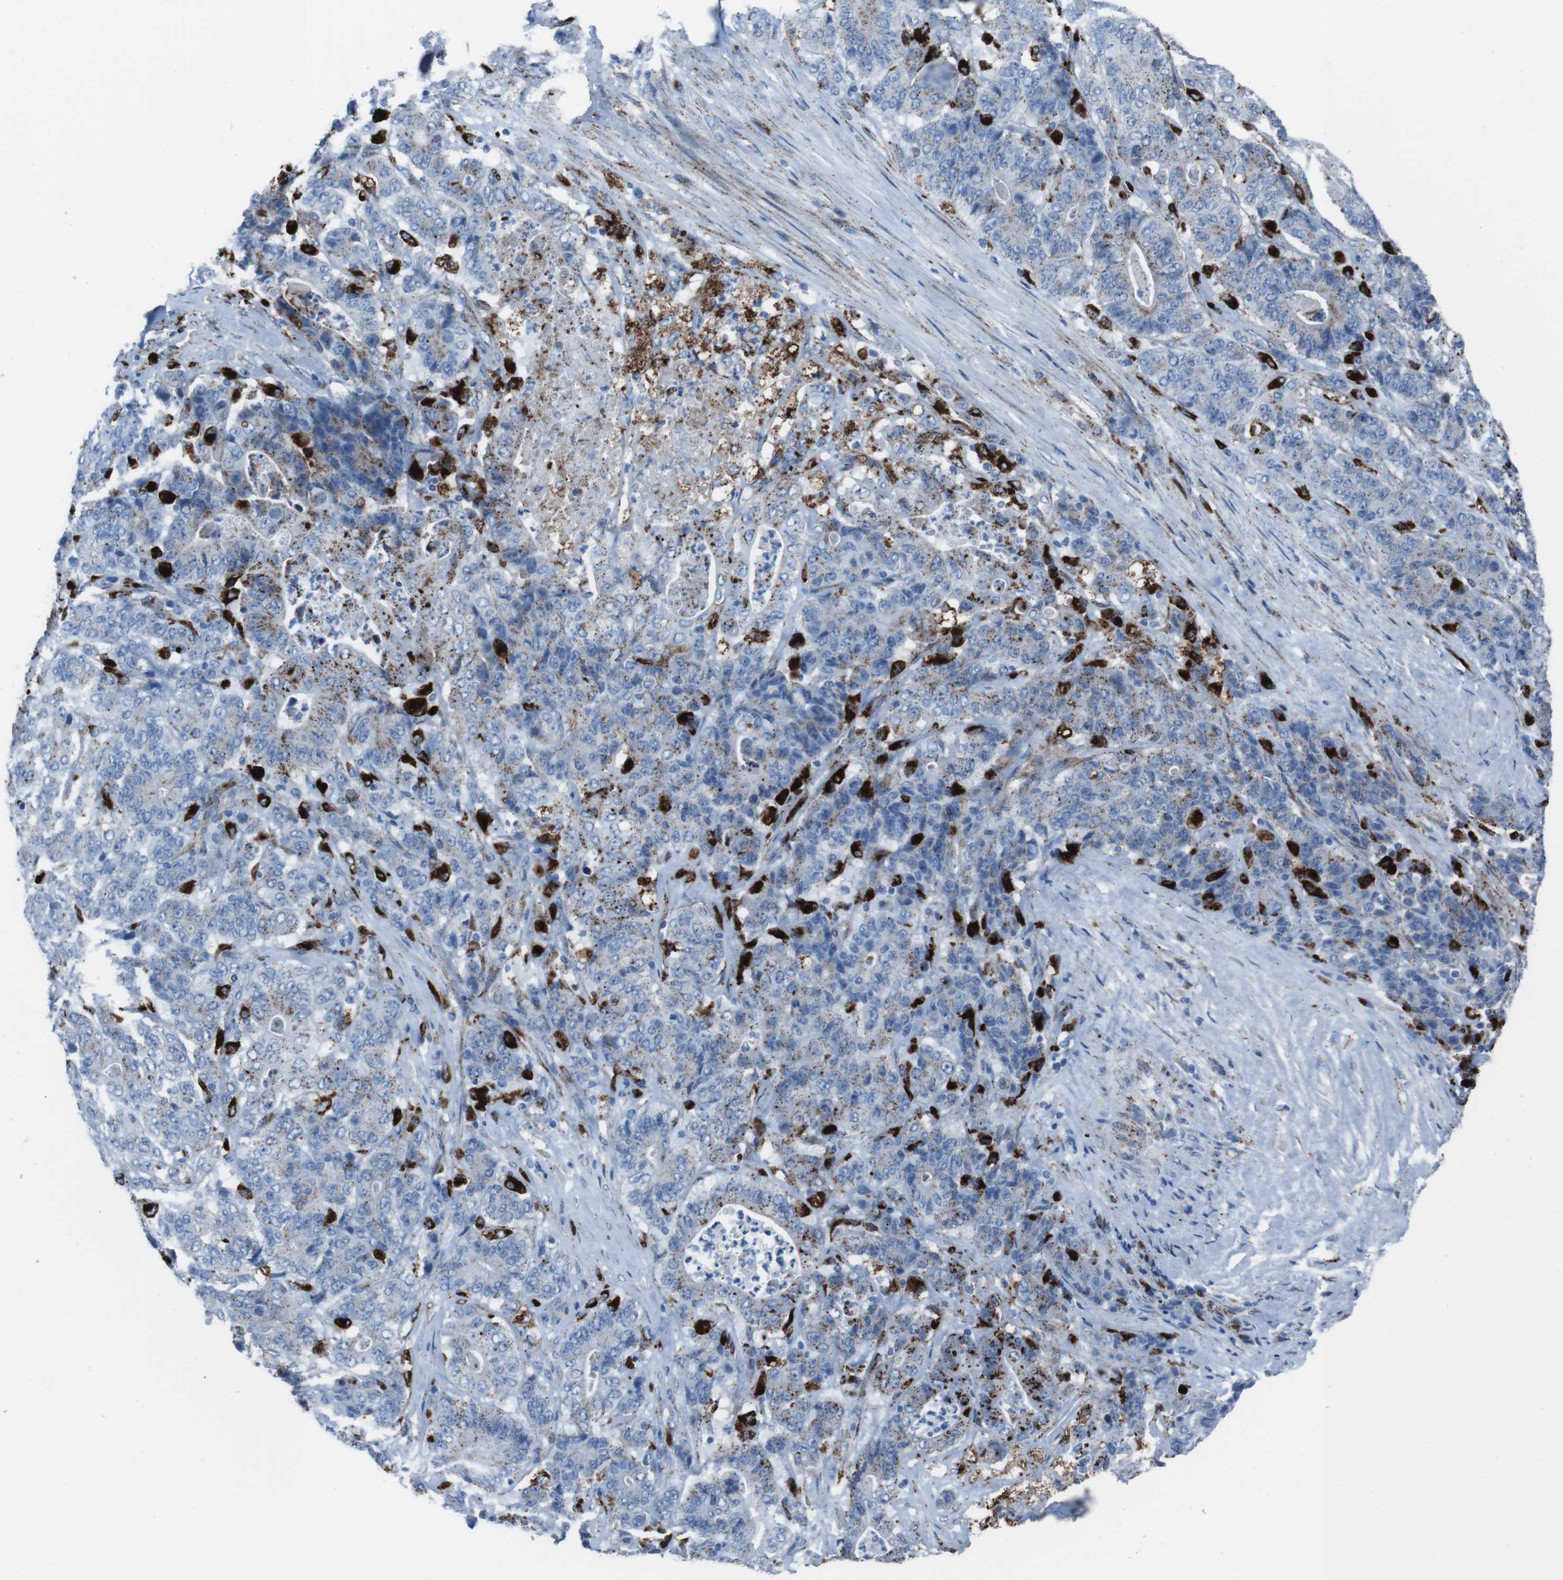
{"staining": {"intensity": "moderate", "quantity": "25%-75%", "location": "cytoplasmic/membranous"}, "tissue": "stomach cancer", "cell_type": "Tumor cells", "image_type": "cancer", "snomed": [{"axis": "morphology", "description": "Adenocarcinoma, NOS"}, {"axis": "topography", "description": "Stomach"}], "caption": "This histopathology image demonstrates immunohistochemistry staining of stomach cancer (adenocarcinoma), with medium moderate cytoplasmic/membranous positivity in about 25%-75% of tumor cells.", "gene": "SCARB2", "patient": {"sex": "female", "age": 73}}